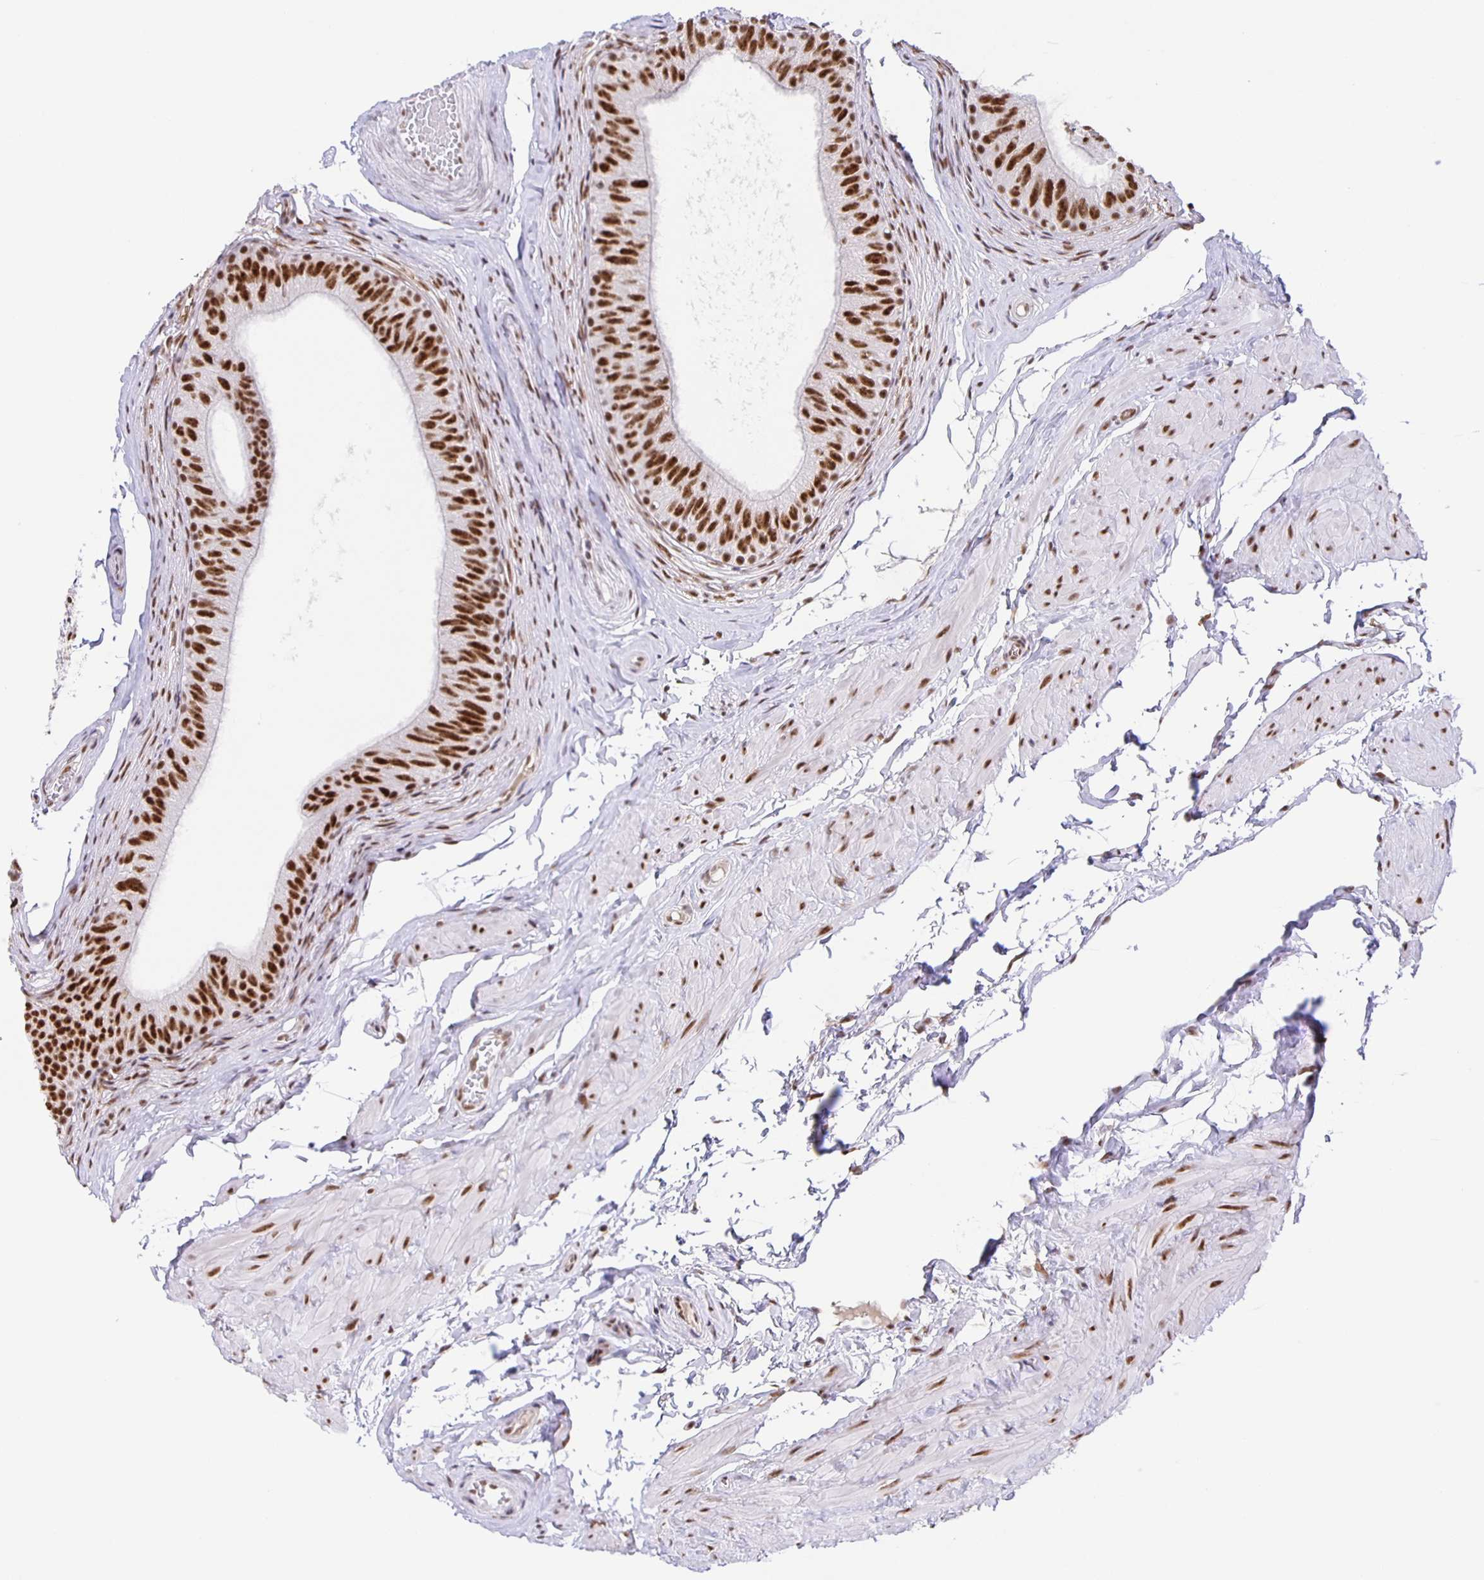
{"staining": {"intensity": "strong", "quantity": ">75%", "location": "nuclear"}, "tissue": "epididymis", "cell_type": "Glandular cells", "image_type": "normal", "snomed": [{"axis": "morphology", "description": "Normal tissue, NOS"}, {"axis": "topography", "description": "Epididymis, spermatic cord, NOS"}, {"axis": "topography", "description": "Epididymis"}, {"axis": "topography", "description": "Peripheral nerve tissue"}], "caption": "IHC of normal human epididymis demonstrates high levels of strong nuclear positivity in about >75% of glandular cells.", "gene": "ZRANB2", "patient": {"sex": "male", "age": 29}}